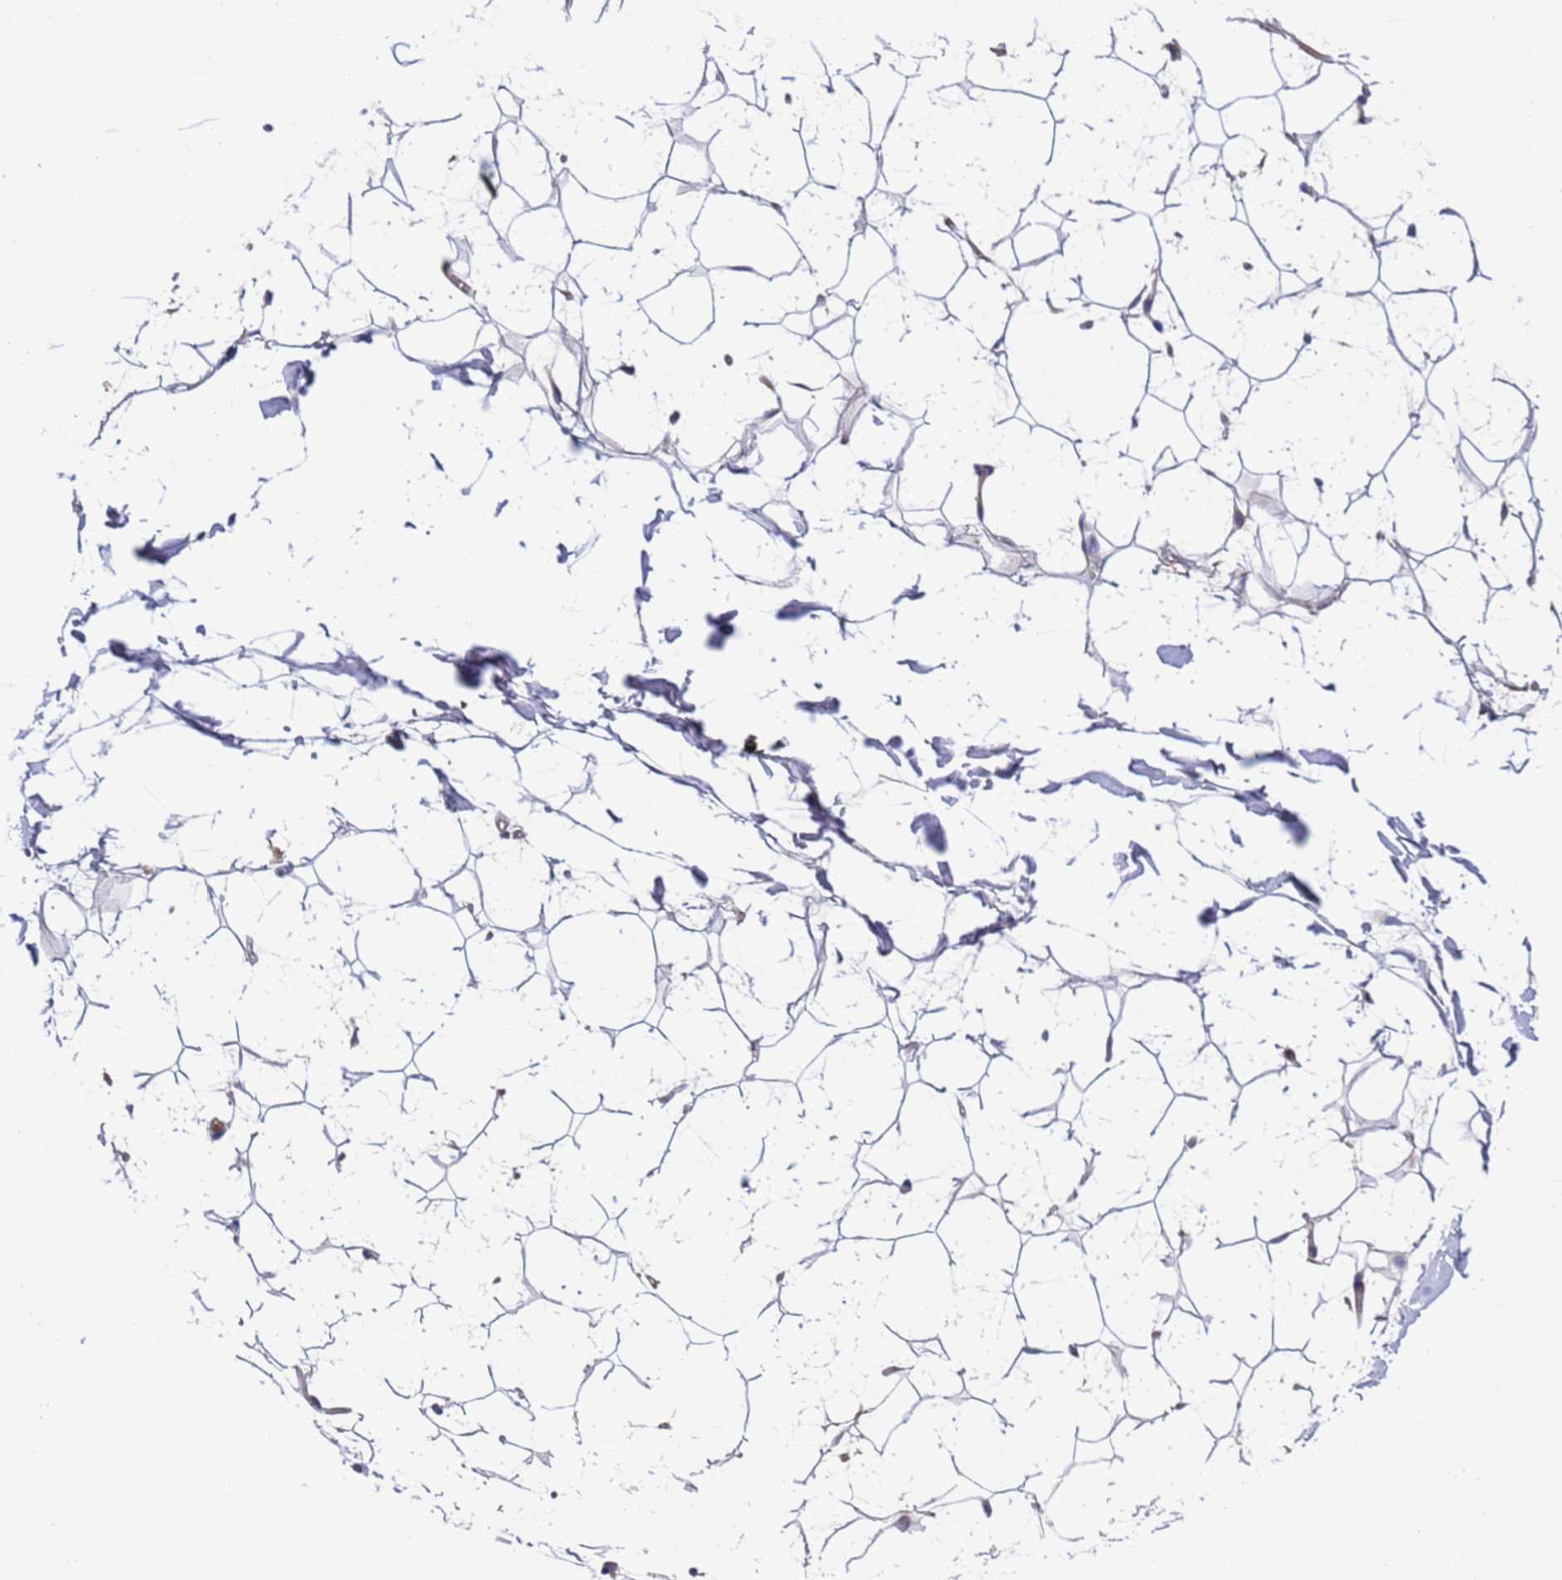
{"staining": {"intensity": "weak", "quantity": "<25%", "location": "cytoplasmic/membranous"}, "tissue": "adipose tissue", "cell_type": "Adipocytes", "image_type": "normal", "snomed": [{"axis": "morphology", "description": "Normal tissue, NOS"}, {"axis": "topography", "description": "Breast"}], "caption": "Immunohistochemistry micrograph of unremarkable adipose tissue stained for a protein (brown), which demonstrates no positivity in adipocytes. (DAB IHC with hematoxylin counter stain).", "gene": "PARP16", "patient": {"sex": "female", "age": 26}}